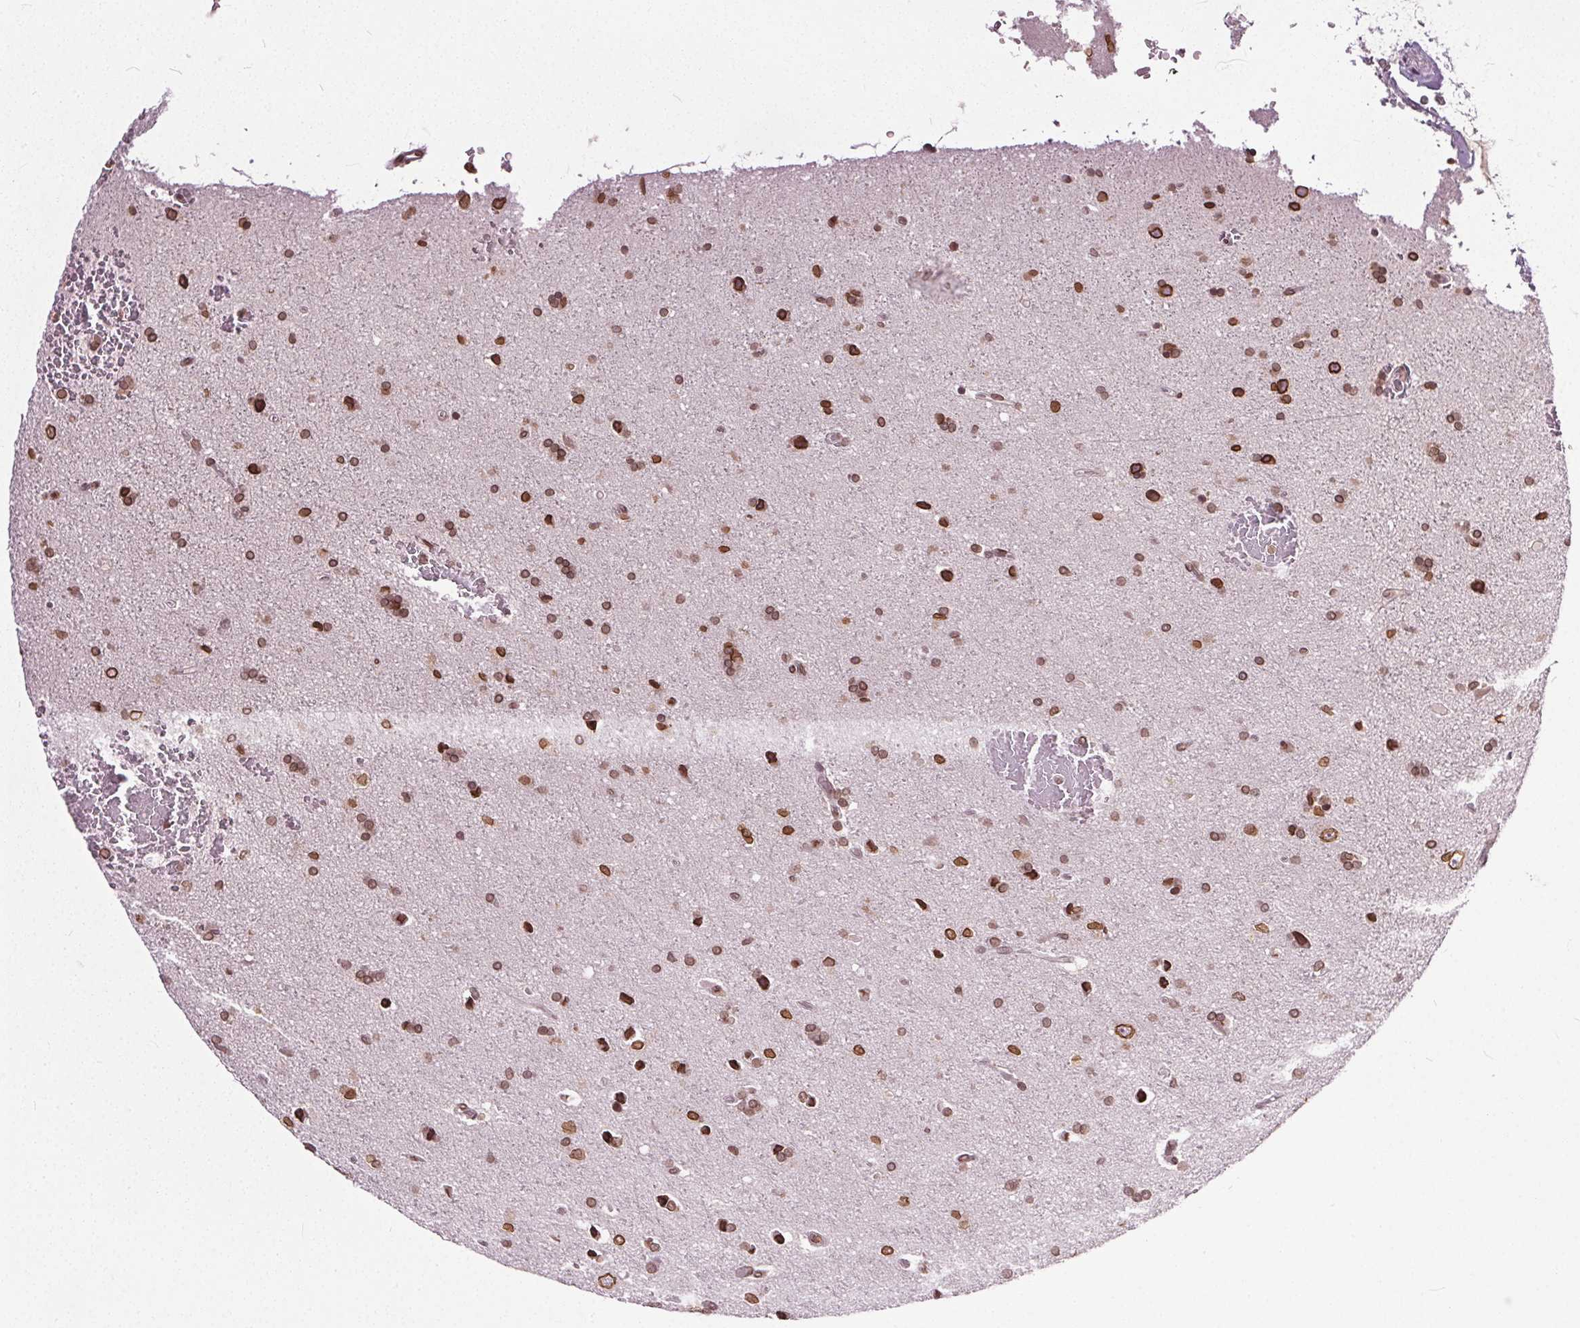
{"staining": {"intensity": "moderate", "quantity": ">75%", "location": "nuclear"}, "tissue": "glioma", "cell_type": "Tumor cells", "image_type": "cancer", "snomed": [{"axis": "morphology", "description": "Glioma, malignant, High grade"}, {"axis": "topography", "description": "Cerebral cortex"}], "caption": "The micrograph shows staining of glioma, revealing moderate nuclear protein staining (brown color) within tumor cells. The protein of interest is shown in brown color, while the nuclei are stained blue.", "gene": "TTC39C", "patient": {"sex": "male", "age": 70}}